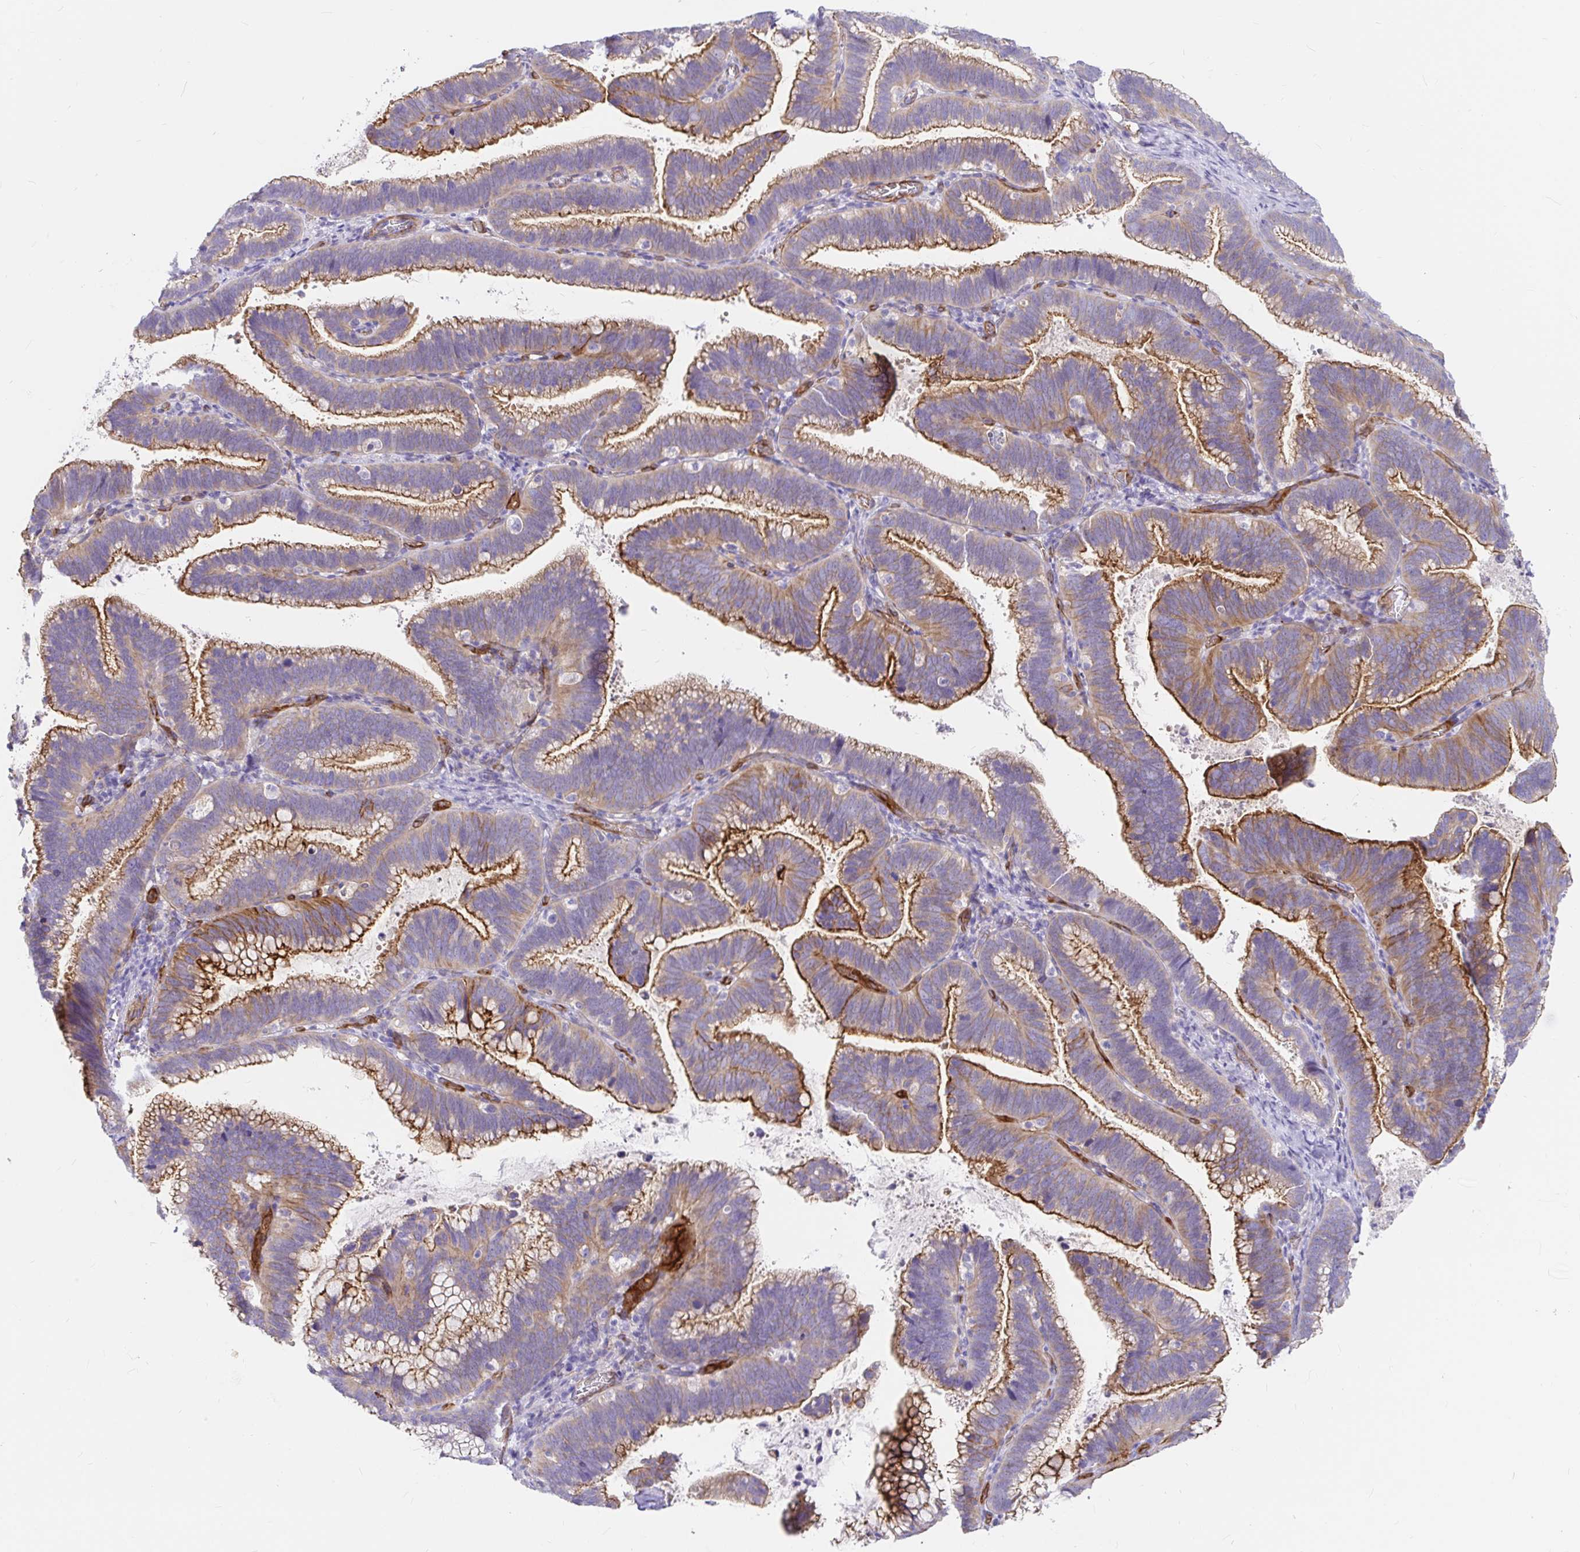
{"staining": {"intensity": "moderate", "quantity": "25%-75%", "location": "cytoplasmic/membranous"}, "tissue": "cervical cancer", "cell_type": "Tumor cells", "image_type": "cancer", "snomed": [{"axis": "morphology", "description": "Adenocarcinoma, NOS"}, {"axis": "topography", "description": "Cervix"}], "caption": "An IHC image of tumor tissue is shown. Protein staining in brown labels moderate cytoplasmic/membranous positivity in cervical cancer (adenocarcinoma) within tumor cells.", "gene": "MYO1B", "patient": {"sex": "female", "age": 61}}